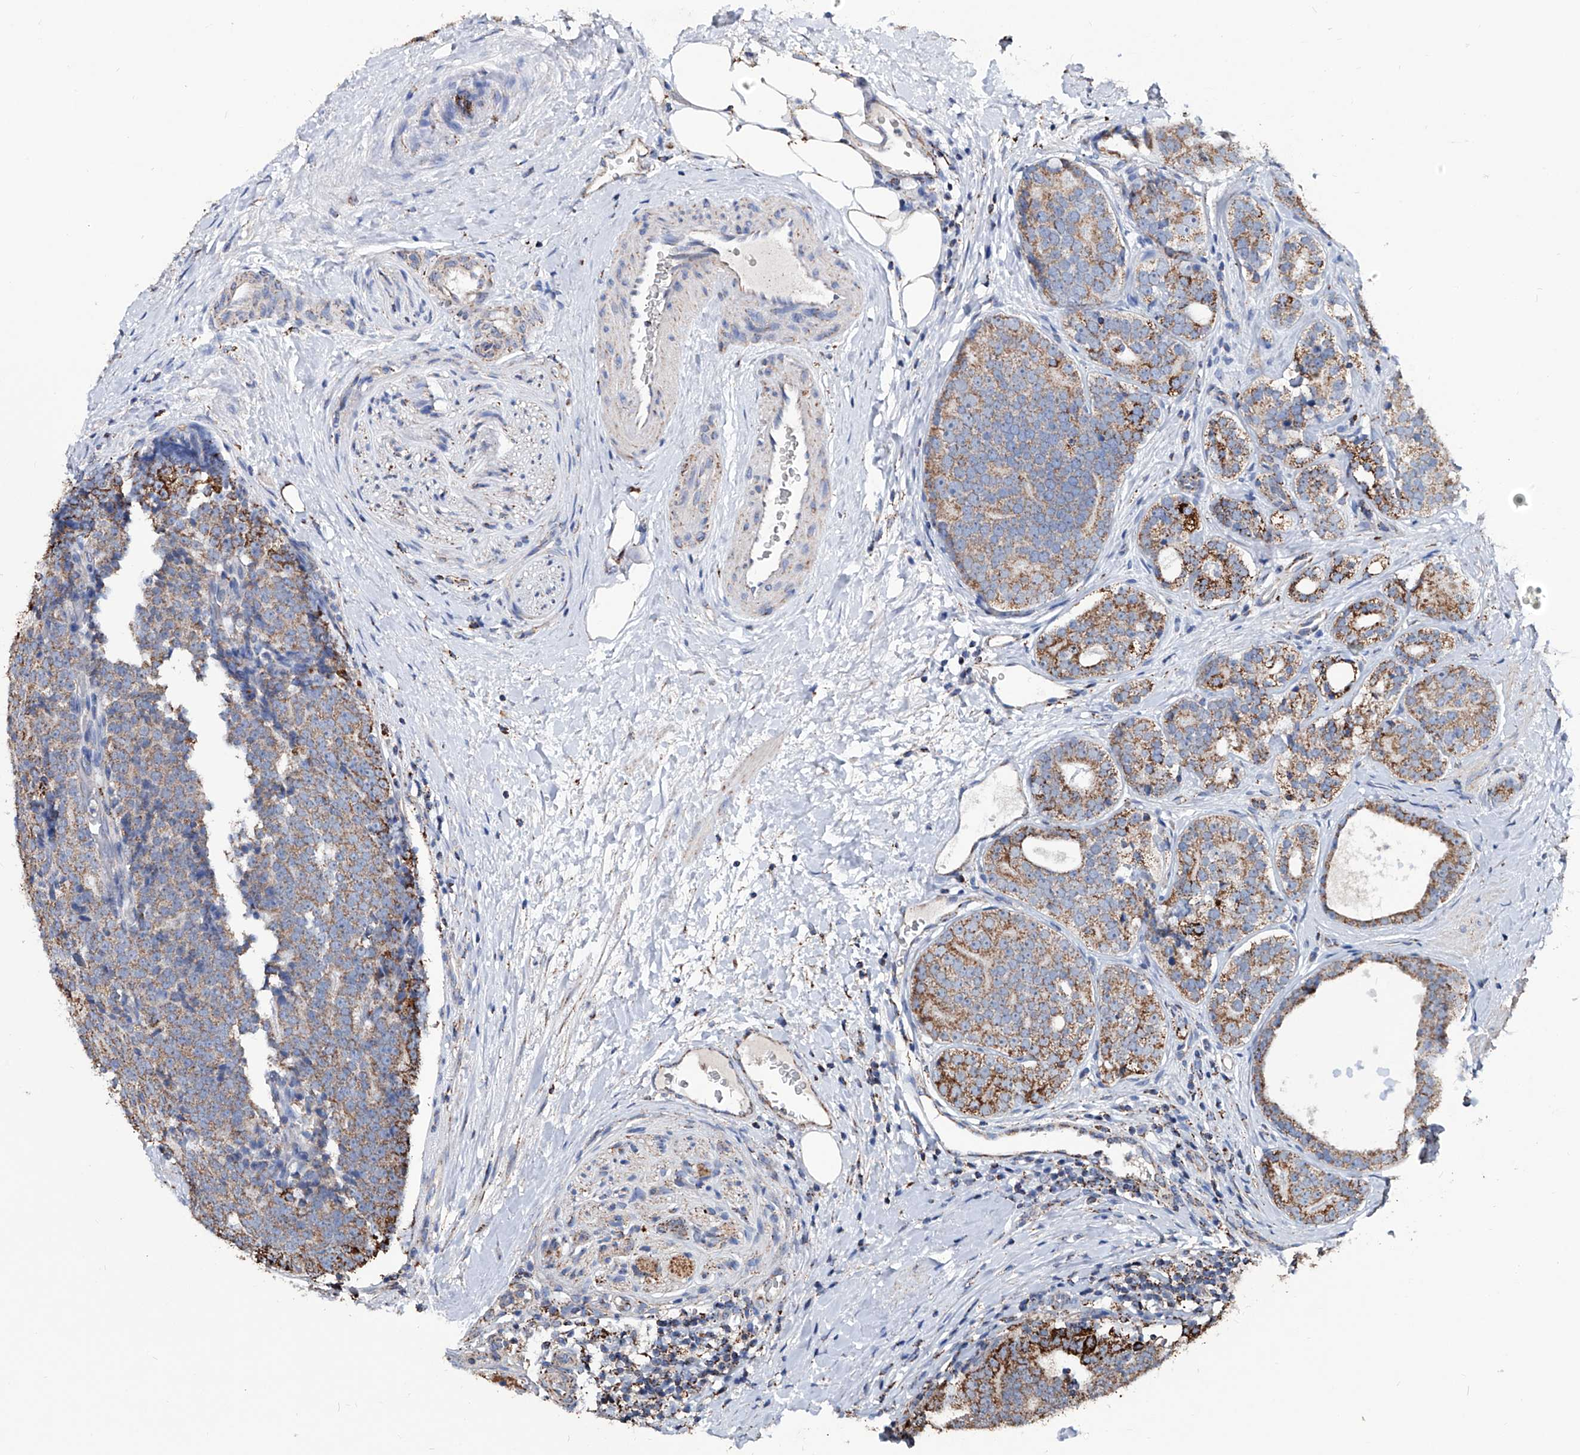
{"staining": {"intensity": "moderate", "quantity": ">75%", "location": "cytoplasmic/membranous"}, "tissue": "prostate cancer", "cell_type": "Tumor cells", "image_type": "cancer", "snomed": [{"axis": "morphology", "description": "Adenocarcinoma, High grade"}, {"axis": "topography", "description": "Prostate"}], "caption": "DAB immunohistochemical staining of human prostate cancer (adenocarcinoma (high-grade)) exhibits moderate cytoplasmic/membranous protein staining in about >75% of tumor cells.", "gene": "NHS", "patient": {"sex": "male", "age": 56}}